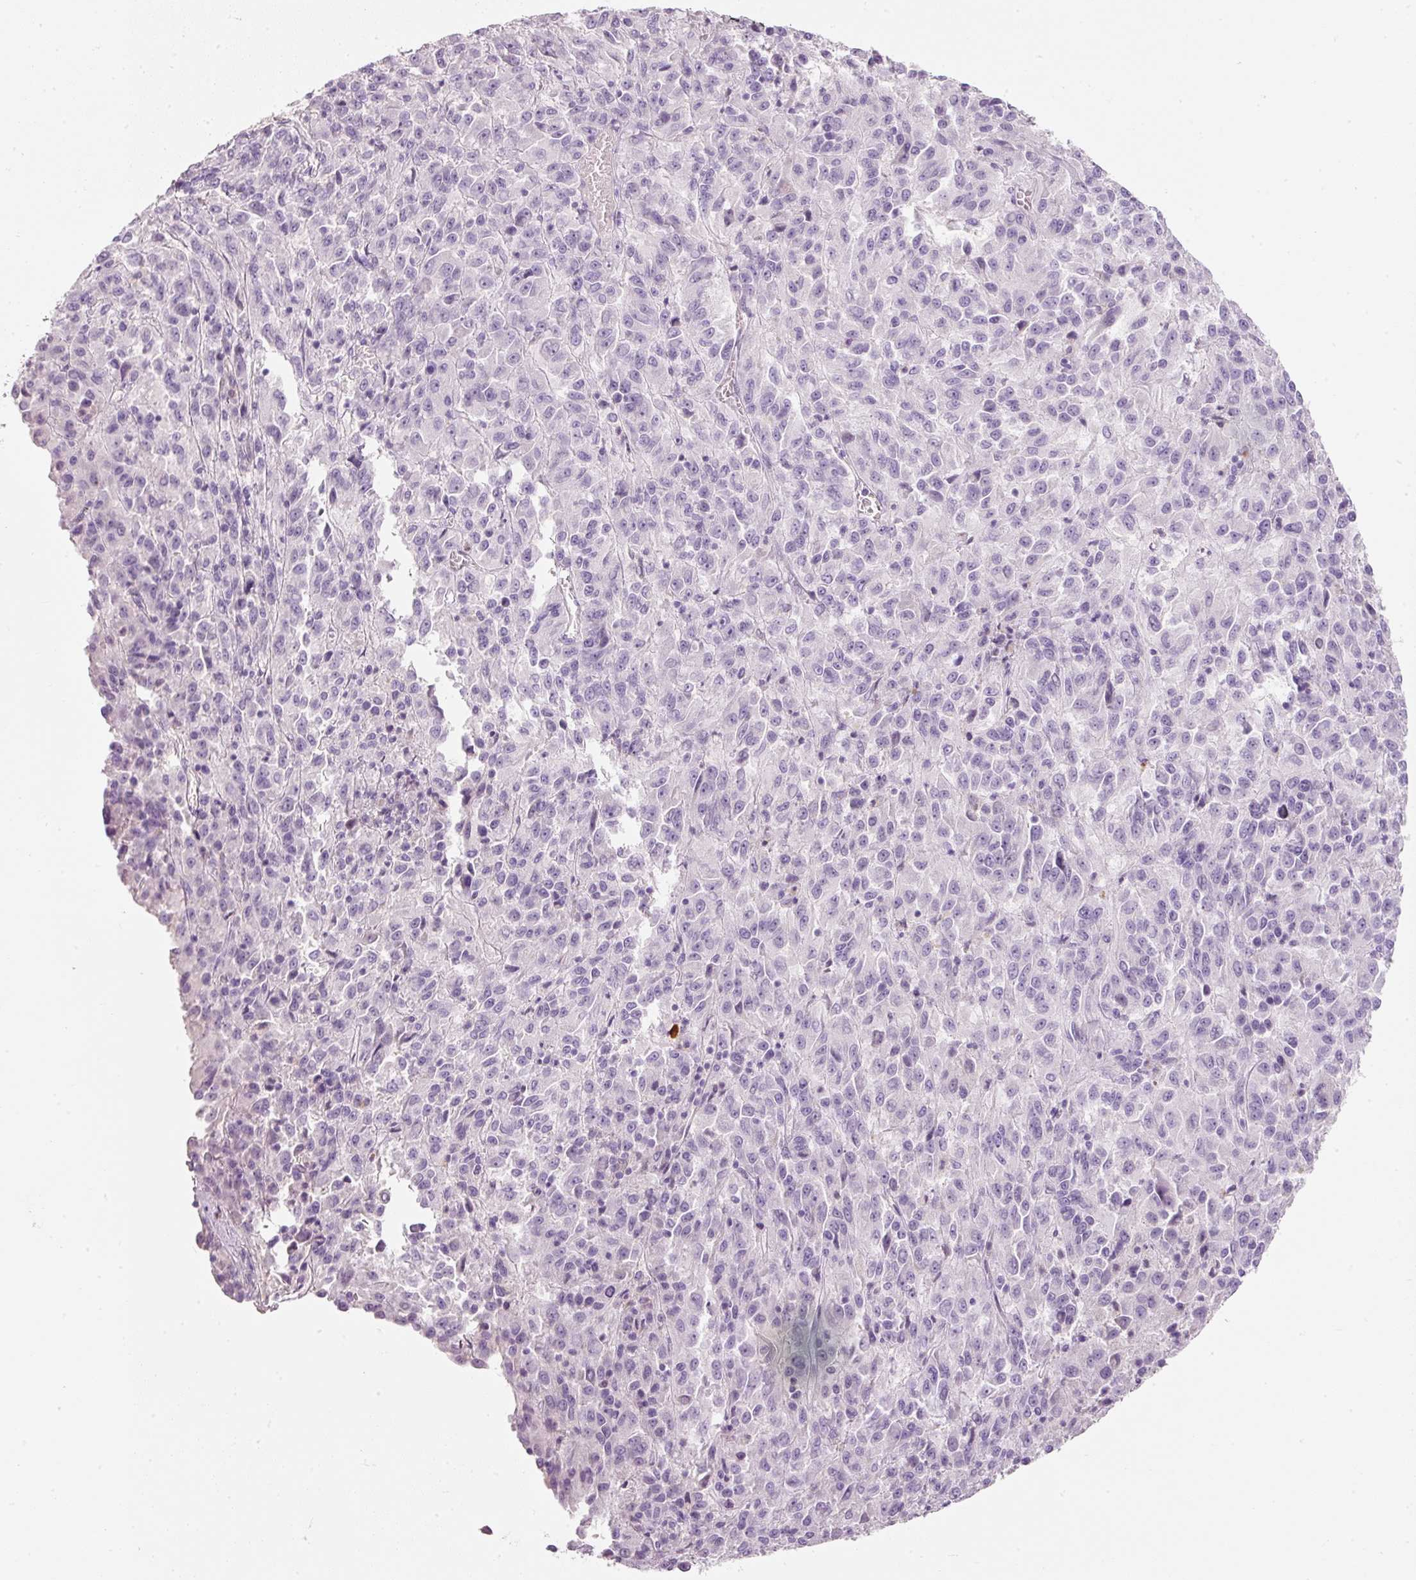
{"staining": {"intensity": "negative", "quantity": "none", "location": "none"}, "tissue": "melanoma", "cell_type": "Tumor cells", "image_type": "cancer", "snomed": [{"axis": "morphology", "description": "Malignant melanoma, Metastatic site"}, {"axis": "topography", "description": "Lung"}], "caption": "This is an IHC image of melanoma. There is no positivity in tumor cells.", "gene": "DNM1", "patient": {"sex": "male", "age": 64}}